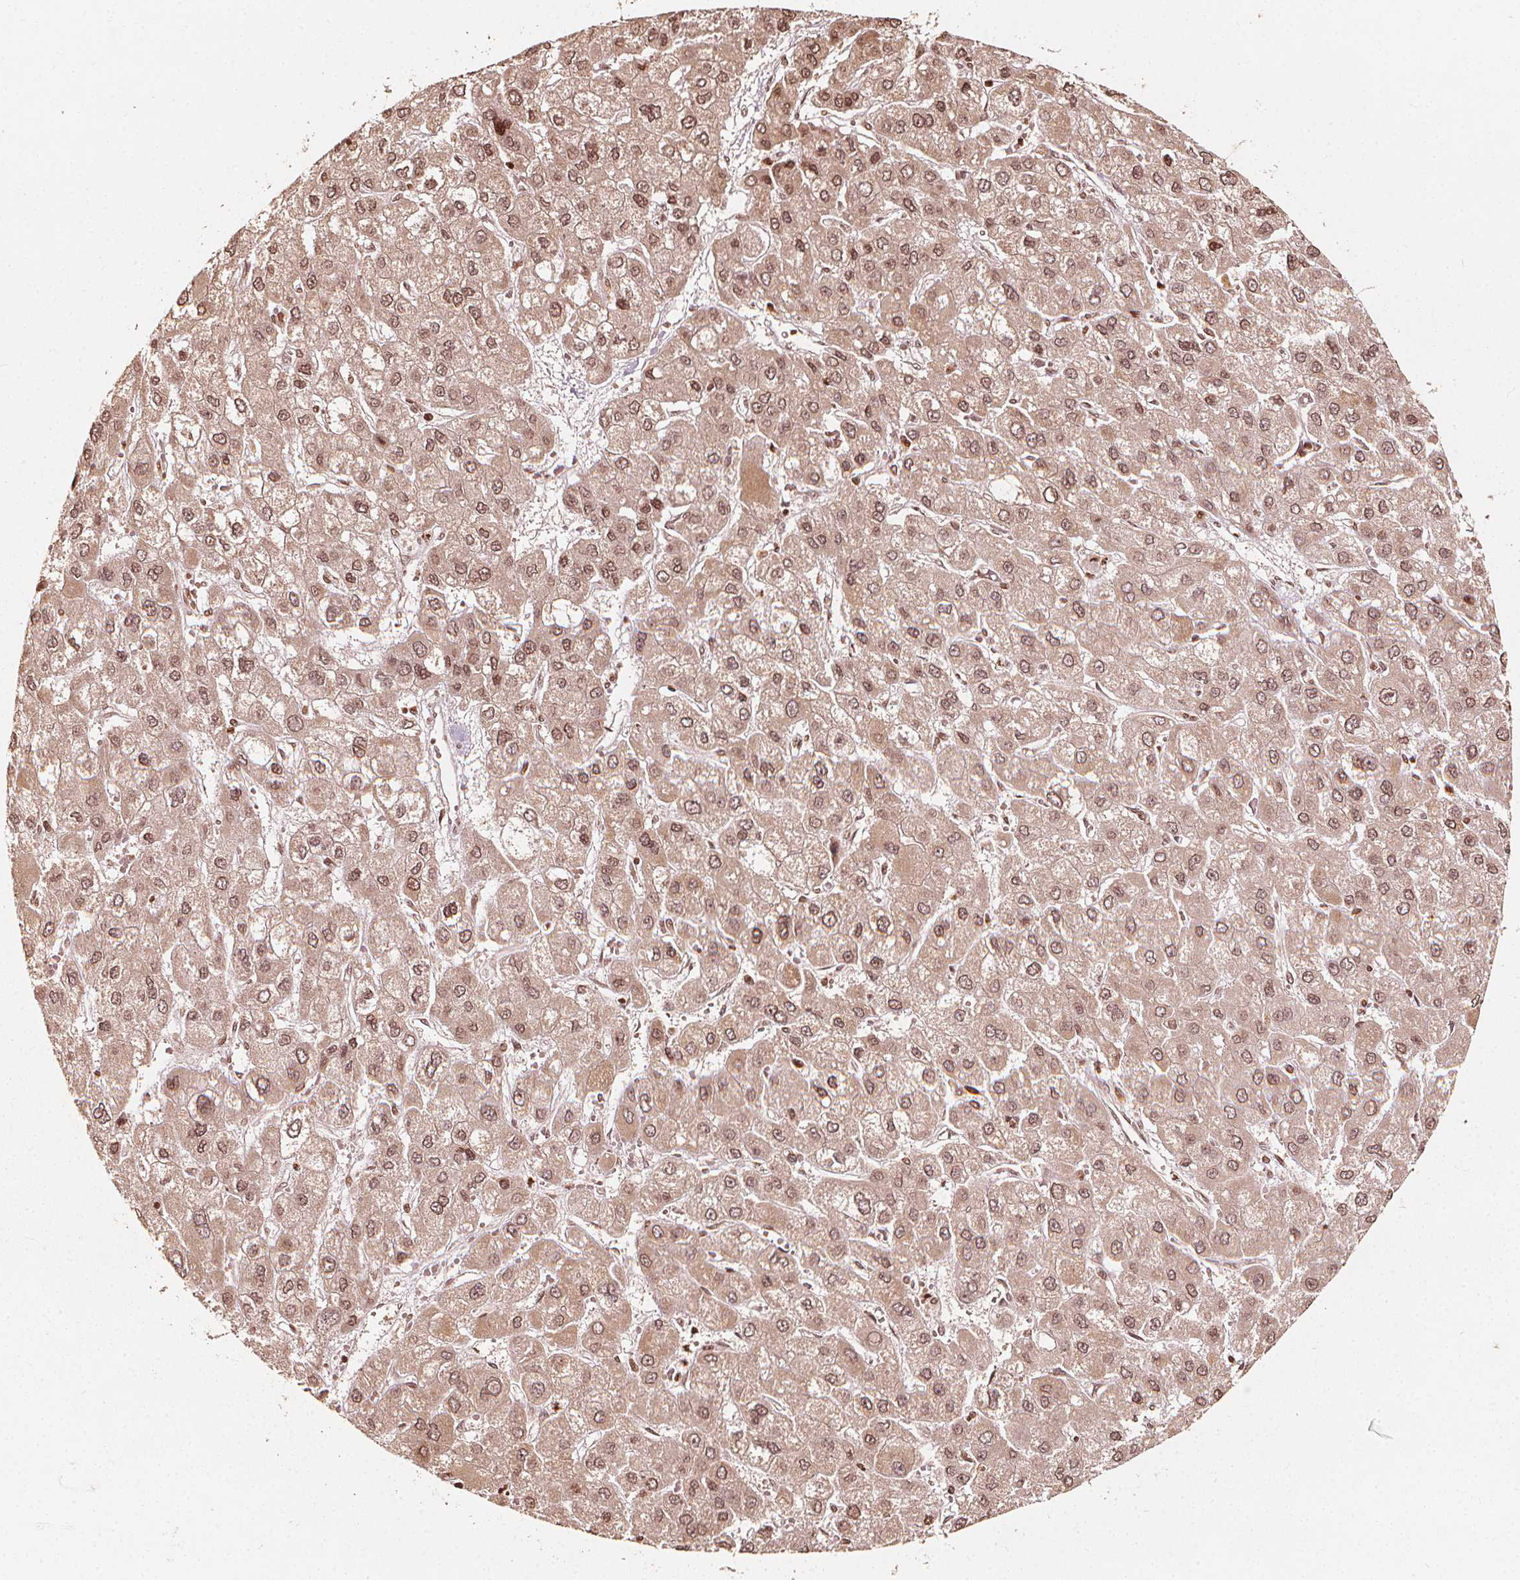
{"staining": {"intensity": "moderate", "quantity": ">75%", "location": "nuclear"}, "tissue": "liver cancer", "cell_type": "Tumor cells", "image_type": "cancer", "snomed": [{"axis": "morphology", "description": "Carcinoma, Hepatocellular, NOS"}, {"axis": "topography", "description": "Liver"}], "caption": "Tumor cells display medium levels of moderate nuclear expression in about >75% of cells in human hepatocellular carcinoma (liver).", "gene": "H3C14", "patient": {"sex": "female", "age": 41}}